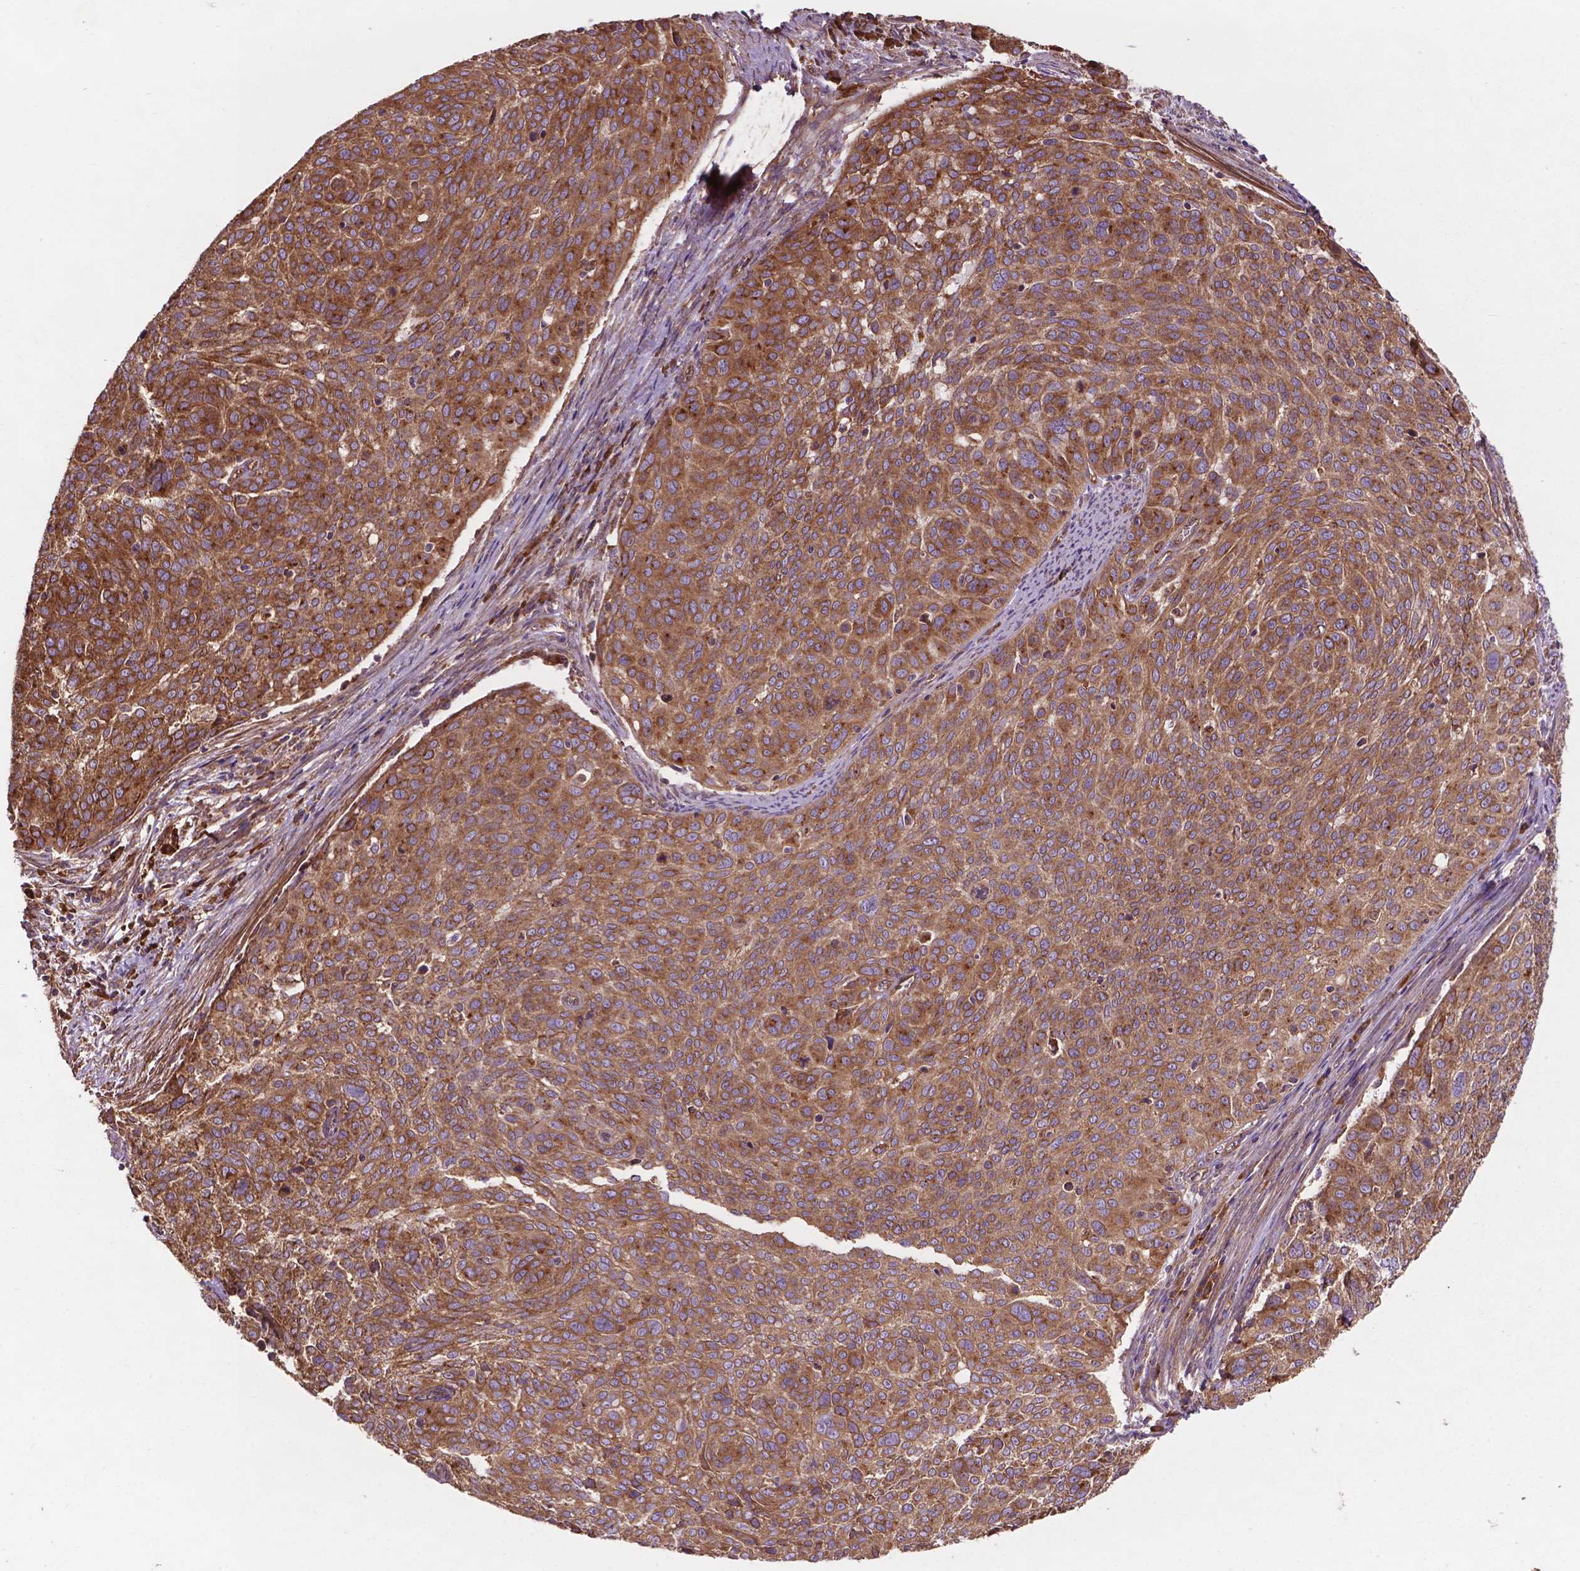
{"staining": {"intensity": "moderate", "quantity": ">75%", "location": "cytoplasmic/membranous"}, "tissue": "cervical cancer", "cell_type": "Tumor cells", "image_type": "cancer", "snomed": [{"axis": "morphology", "description": "Squamous cell carcinoma, NOS"}, {"axis": "topography", "description": "Cervix"}], "caption": "A histopathology image showing moderate cytoplasmic/membranous staining in approximately >75% of tumor cells in cervical squamous cell carcinoma, as visualized by brown immunohistochemical staining.", "gene": "CCDC71L", "patient": {"sex": "female", "age": 39}}